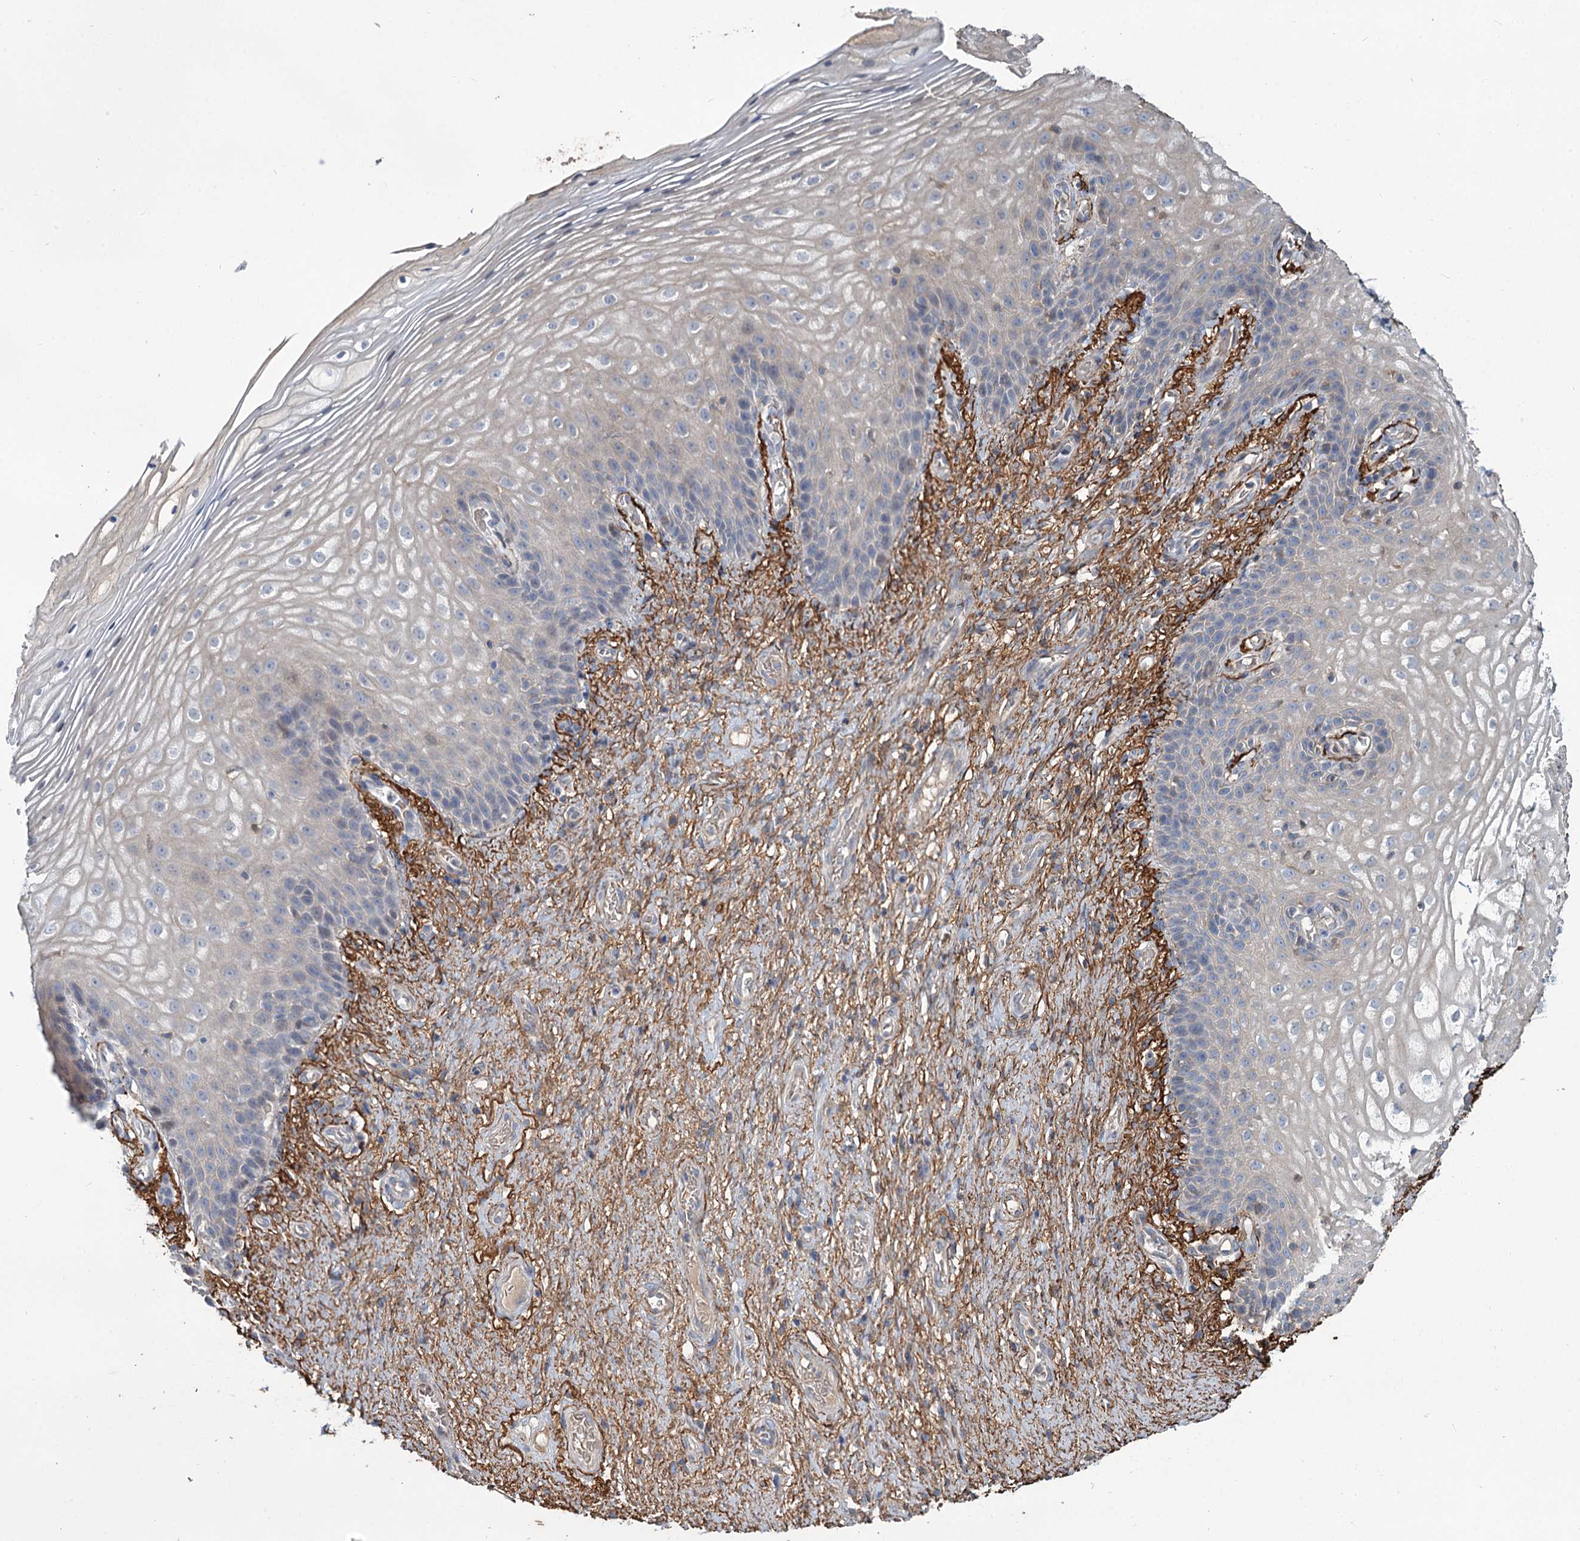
{"staining": {"intensity": "negative", "quantity": "none", "location": "none"}, "tissue": "vagina", "cell_type": "Squamous epithelial cells", "image_type": "normal", "snomed": [{"axis": "morphology", "description": "Normal tissue, NOS"}, {"axis": "topography", "description": "Vagina"}], "caption": "This is an immunohistochemistry (IHC) micrograph of normal human vagina. There is no staining in squamous epithelial cells.", "gene": "URAD", "patient": {"sex": "female", "age": 60}}